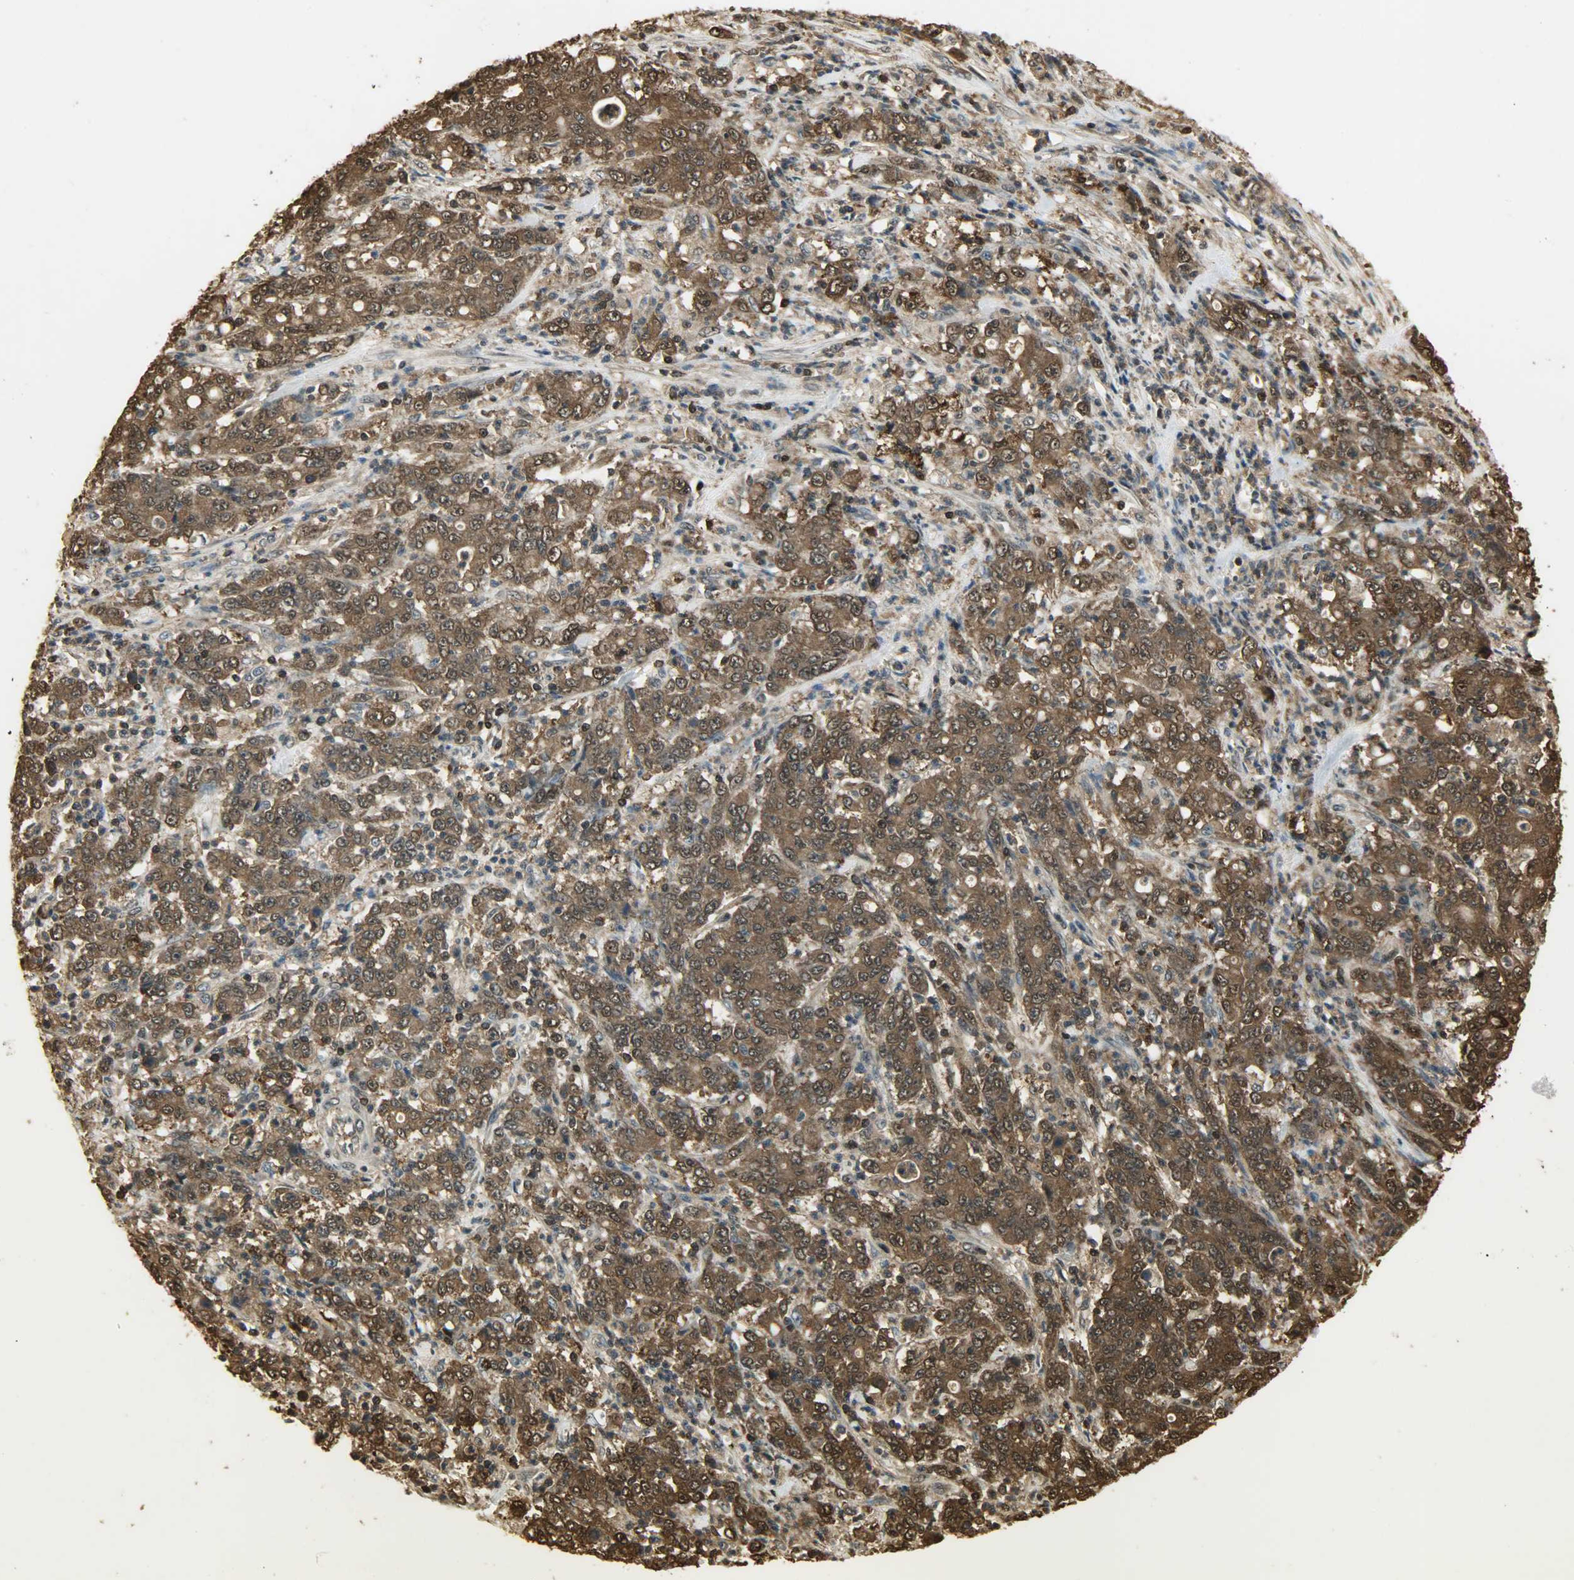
{"staining": {"intensity": "strong", "quantity": ">75%", "location": "cytoplasmic/membranous,nuclear"}, "tissue": "stomach cancer", "cell_type": "Tumor cells", "image_type": "cancer", "snomed": [{"axis": "morphology", "description": "Adenocarcinoma, NOS"}, {"axis": "topography", "description": "Stomach, lower"}], "caption": "Adenocarcinoma (stomach) stained with a protein marker displays strong staining in tumor cells.", "gene": "YWHAZ", "patient": {"sex": "female", "age": 71}}